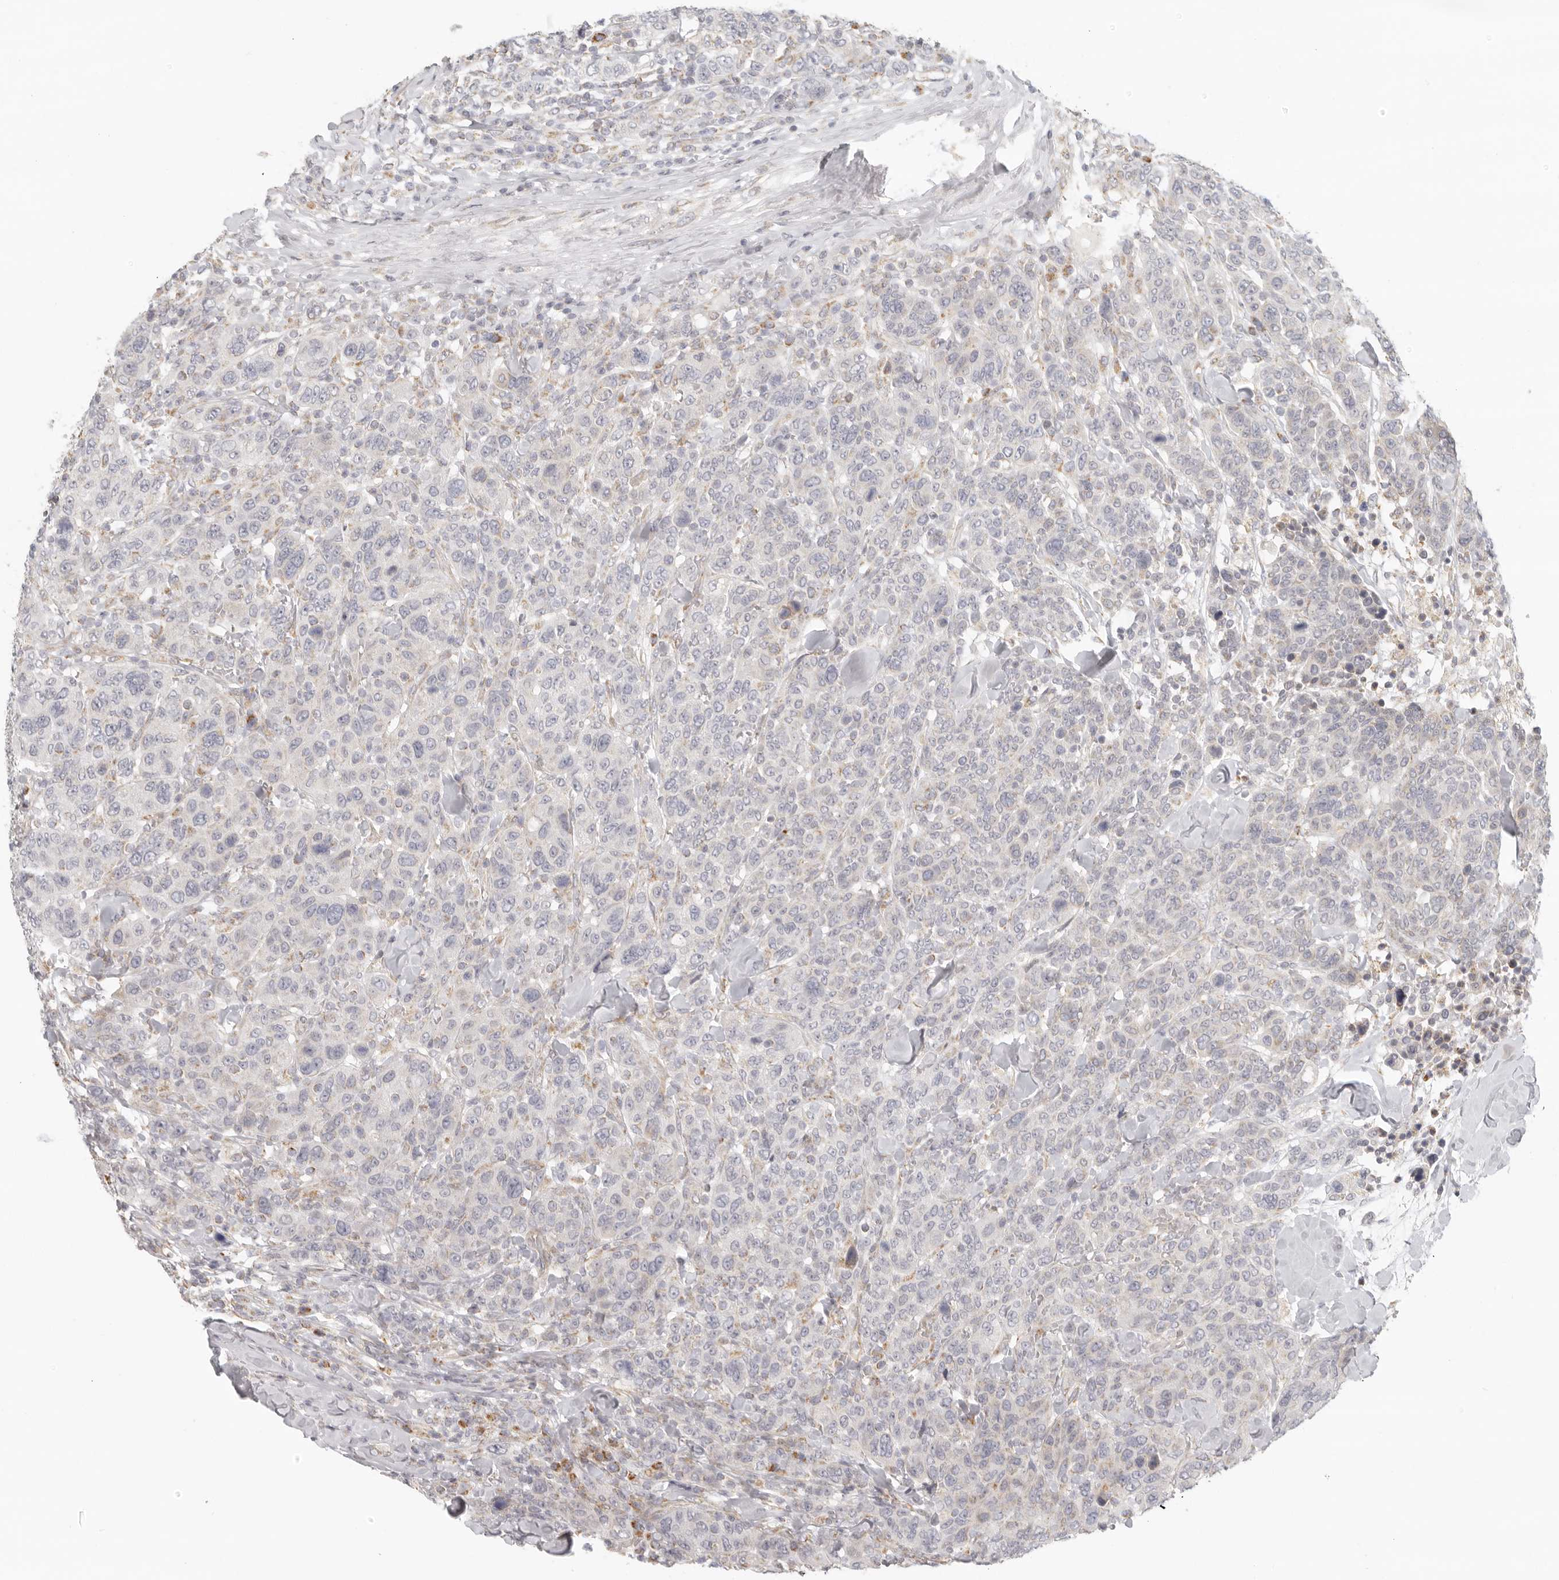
{"staining": {"intensity": "negative", "quantity": "none", "location": "none"}, "tissue": "breast cancer", "cell_type": "Tumor cells", "image_type": "cancer", "snomed": [{"axis": "morphology", "description": "Duct carcinoma"}, {"axis": "topography", "description": "Breast"}], "caption": "Human breast invasive ductal carcinoma stained for a protein using immunohistochemistry demonstrates no positivity in tumor cells.", "gene": "KDF1", "patient": {"sex": "female", "age": 37}}